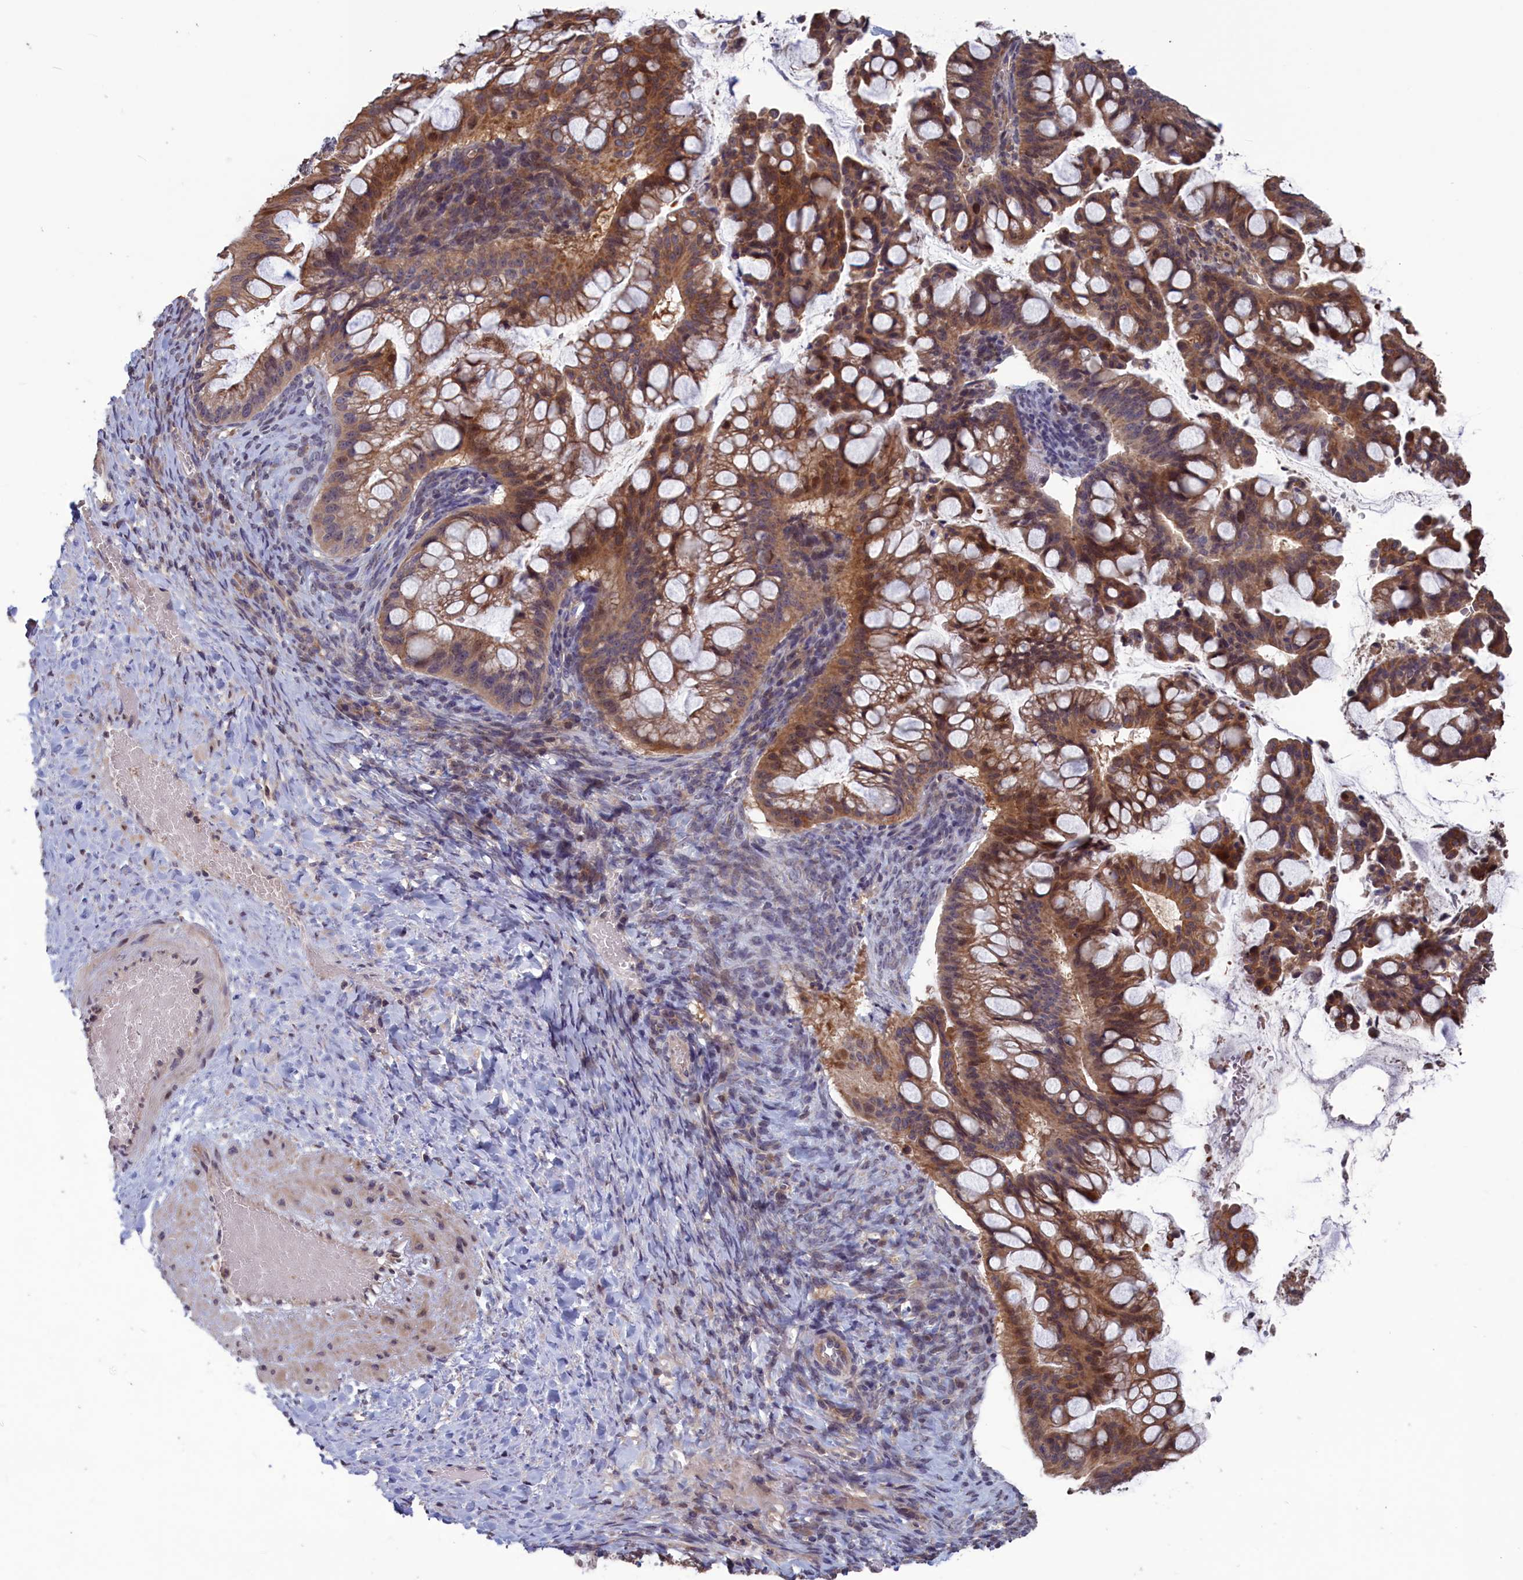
{"staining": {"intensity": "moderate", "quantity": ">75%", "location": "cytoplasmic/membranous,nuclear"}, "tissue": "ovarian cancer", "cell_type": "Tumor cells", "image_type": "cancer", "snomed": [{"axis": "morphology", "description": "Cystadenocarcinoma, mucinous, NOS"}, {"axis": "topography", "description": "Ovary"}], "caption": "Immunohistochemistry (IHC) micrograph of human ovarian mucinous cystadenocarcinoma stained for a protein (brown), which exhibits medium levels of moderate cytoplasmic/membranous and nuclear staining in approximately >75% of tumor cells.", "gene": "CACTIN", "patient": {"sex": "female", "age": 73}}